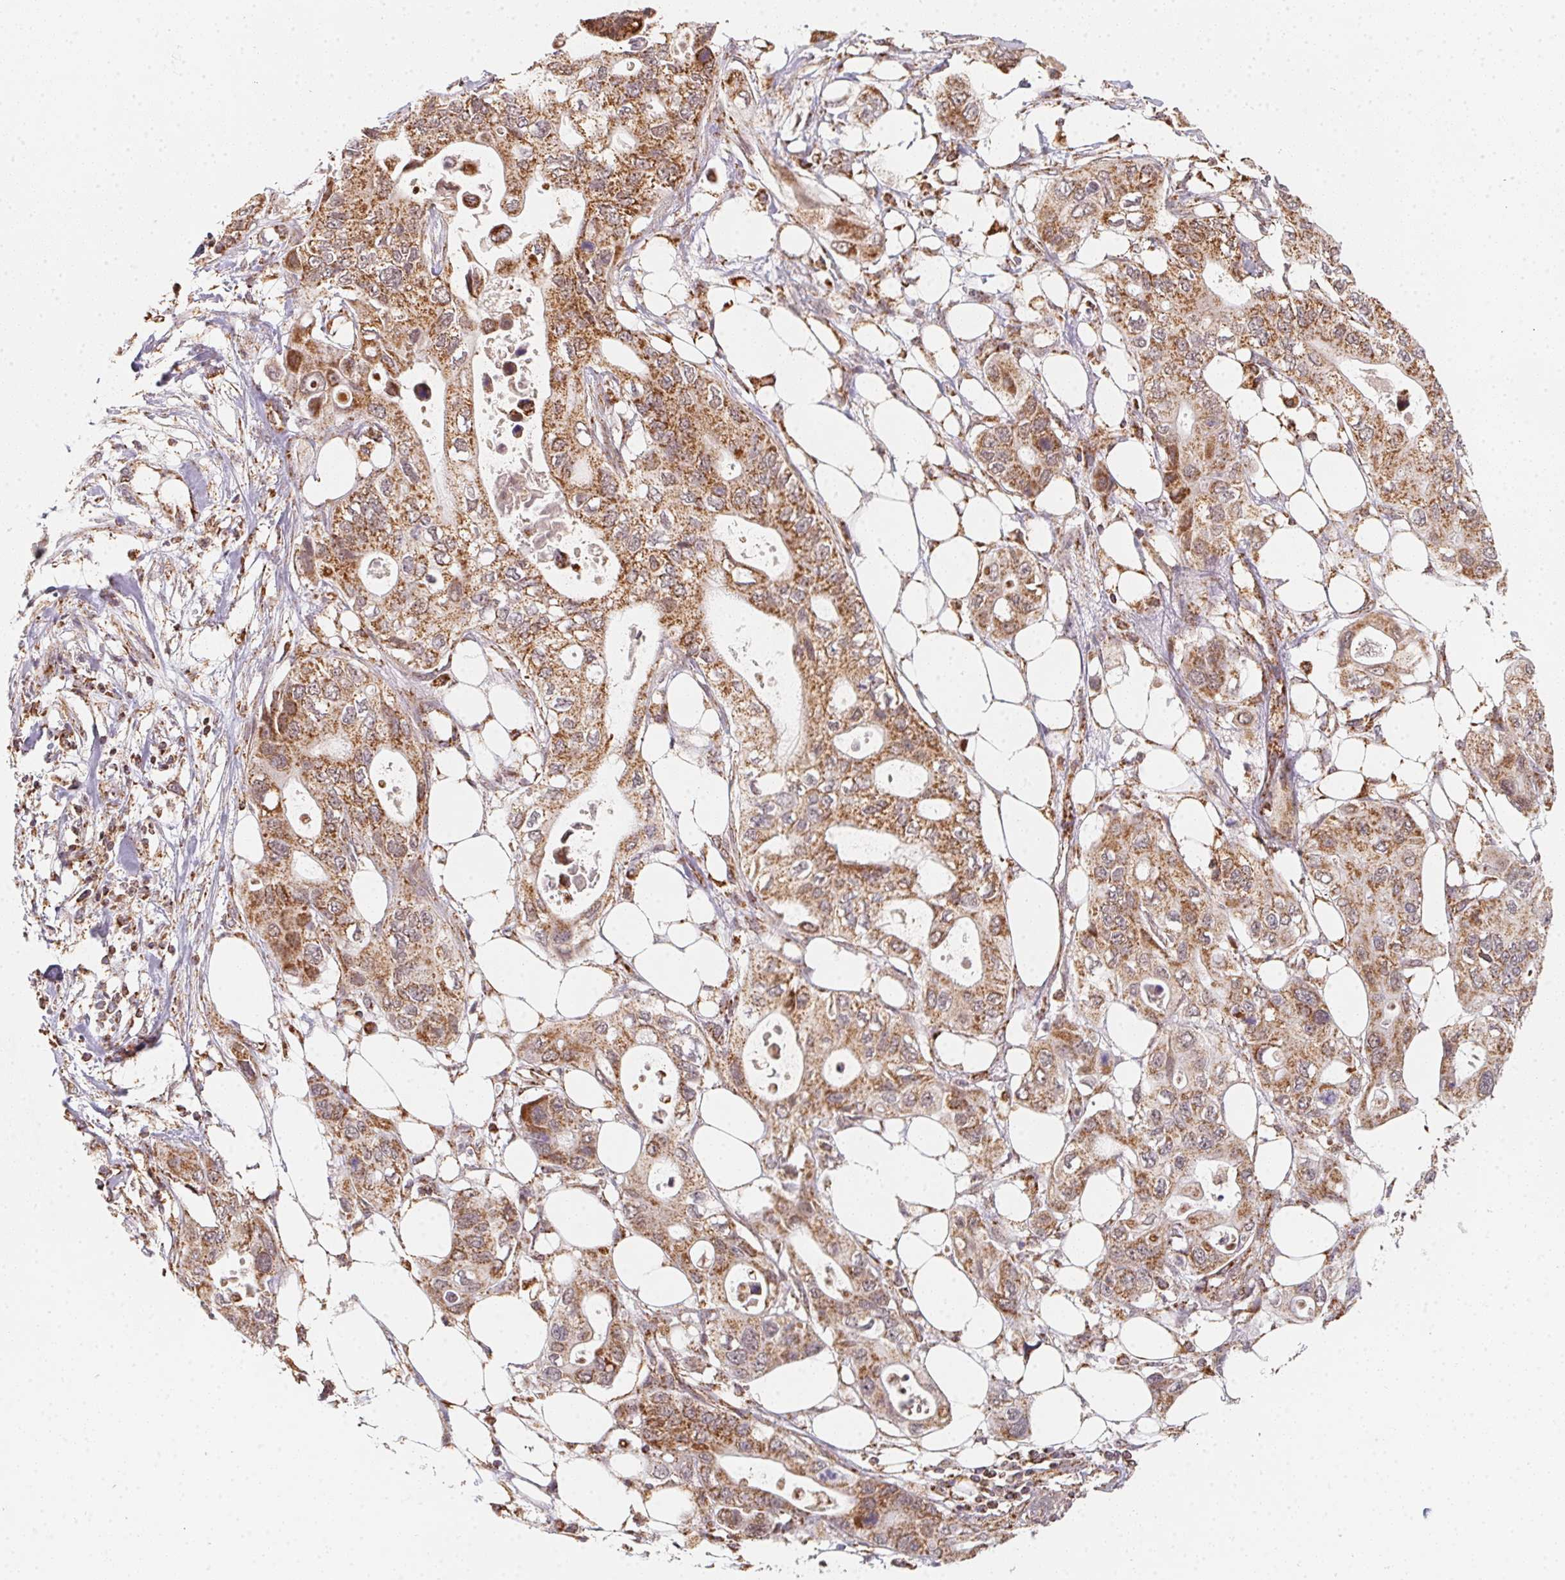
{"staining": {"intensity": "moderate", "quantity": ">75%", "location": "cytoplasmic/membranous"}, "tissue": "pancreatic cancer", "cell_type": "Tumor cells", "image_type": "cancer", "snomed": [{"axis": "morphology", "description": "Adenocarcinoma, NOS"}, {"axis": "topography", "description": "Pancreas"}], "caption": "Approximately >75% of tumor cells in human pancreatic adenocarcinoma show moderate cytoplasmic/membranous protein expression as visualized by brown immunohistochemical staining.", "gene": "NDUFS6", "patient": {"sex": "female", "age": 63}}